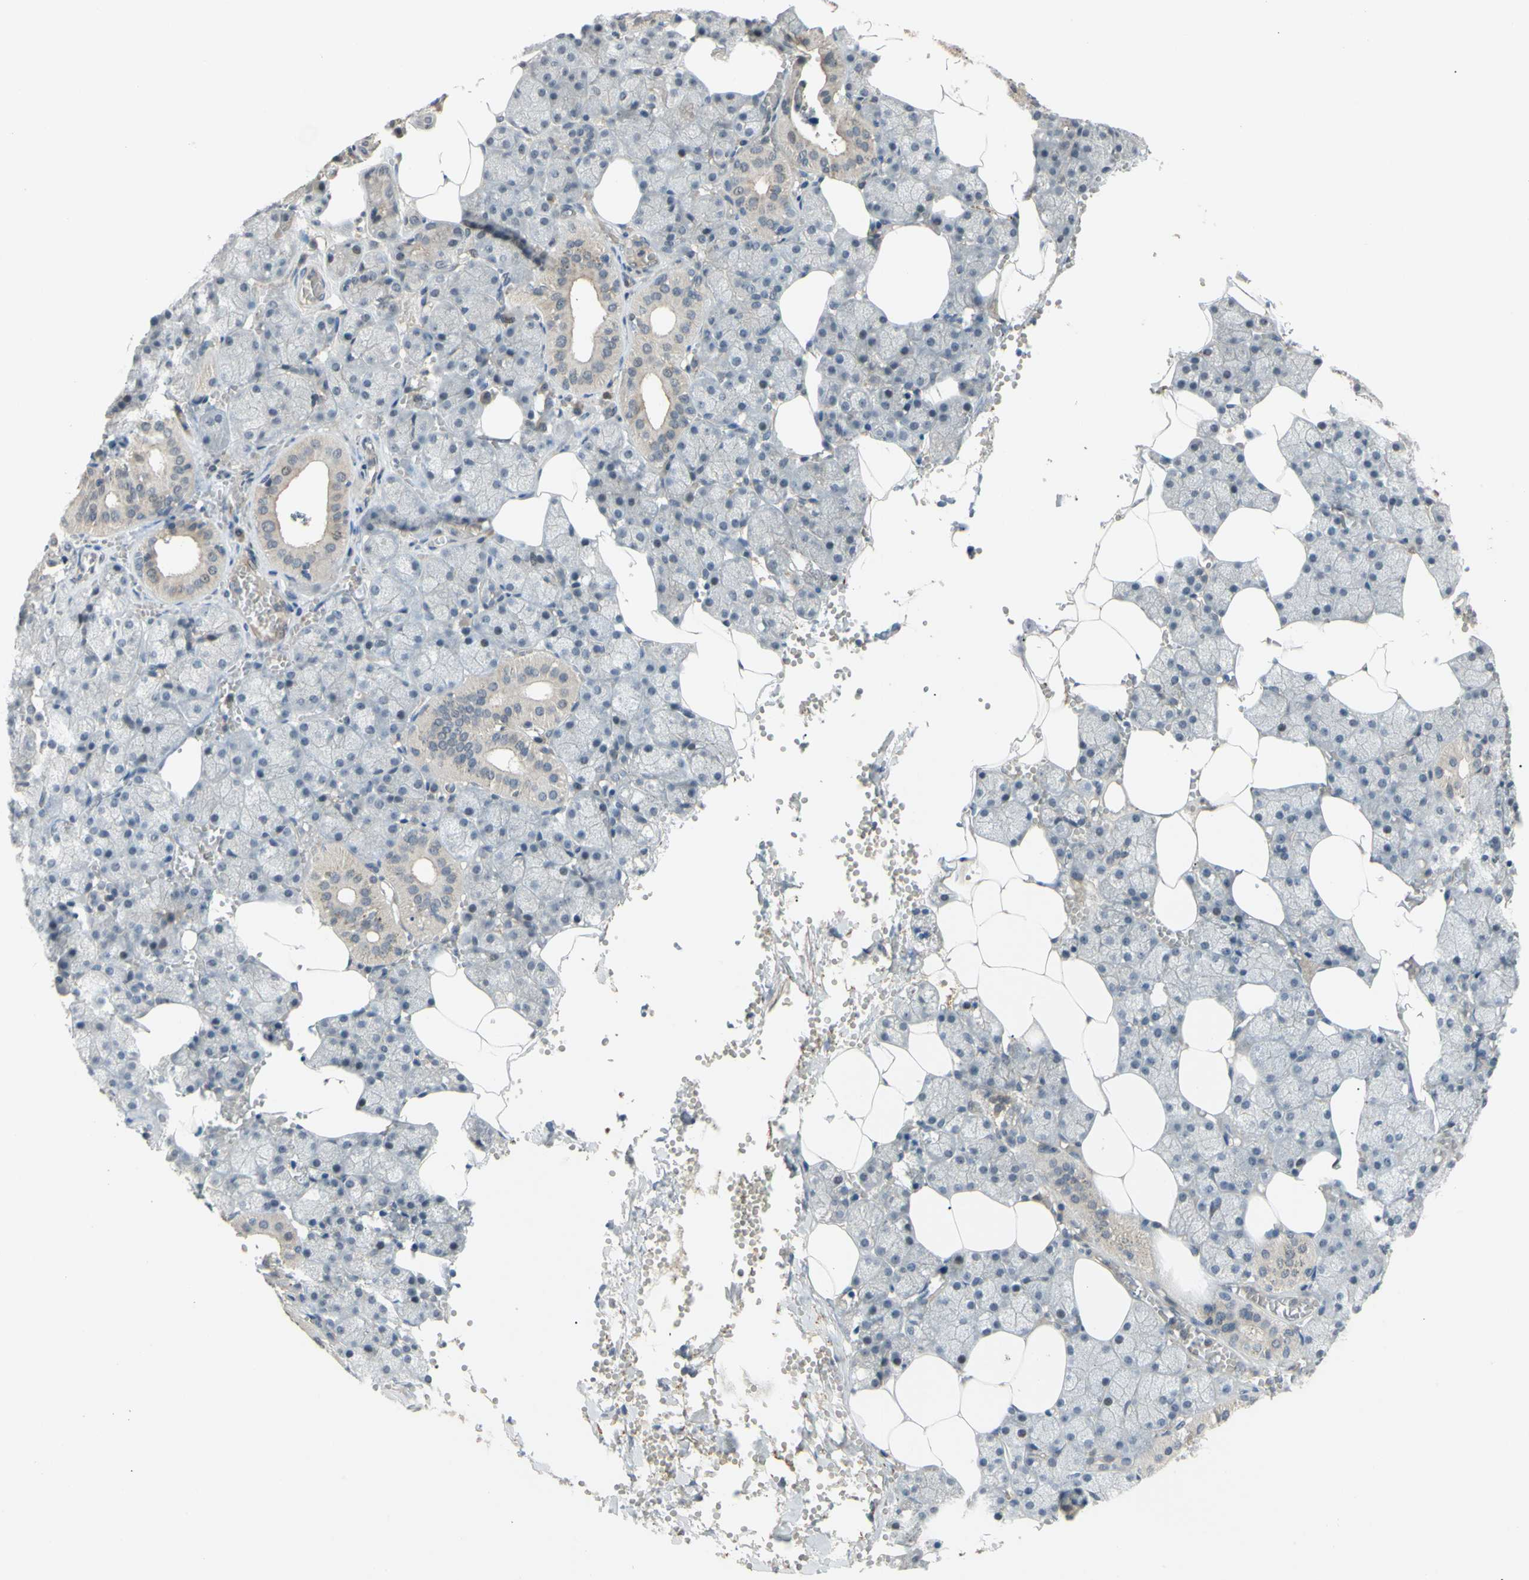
{"staining": {"intensity": "weak", "quantity": "25%-75%", "location": "cytoplasmic/membranous"}, "tissue": "salivary gland", "cell_type": "Glandular cells", "image_type": "normal", "snomed": [{"axis": "morphology", "description": "Normal tissue, NOS"}, {"axis": "topography", "description": "Salivary gland"}], "caption": "Immunohistochemistry (IHC) image of normal salivary gland stained for a protein (brown), which displays low levels of weak cytoplasmic/membranous staining in approximately 25%-75% of glandular cells.", "gene": "ALK", "patient": {"sex": "male", "age": 62}}